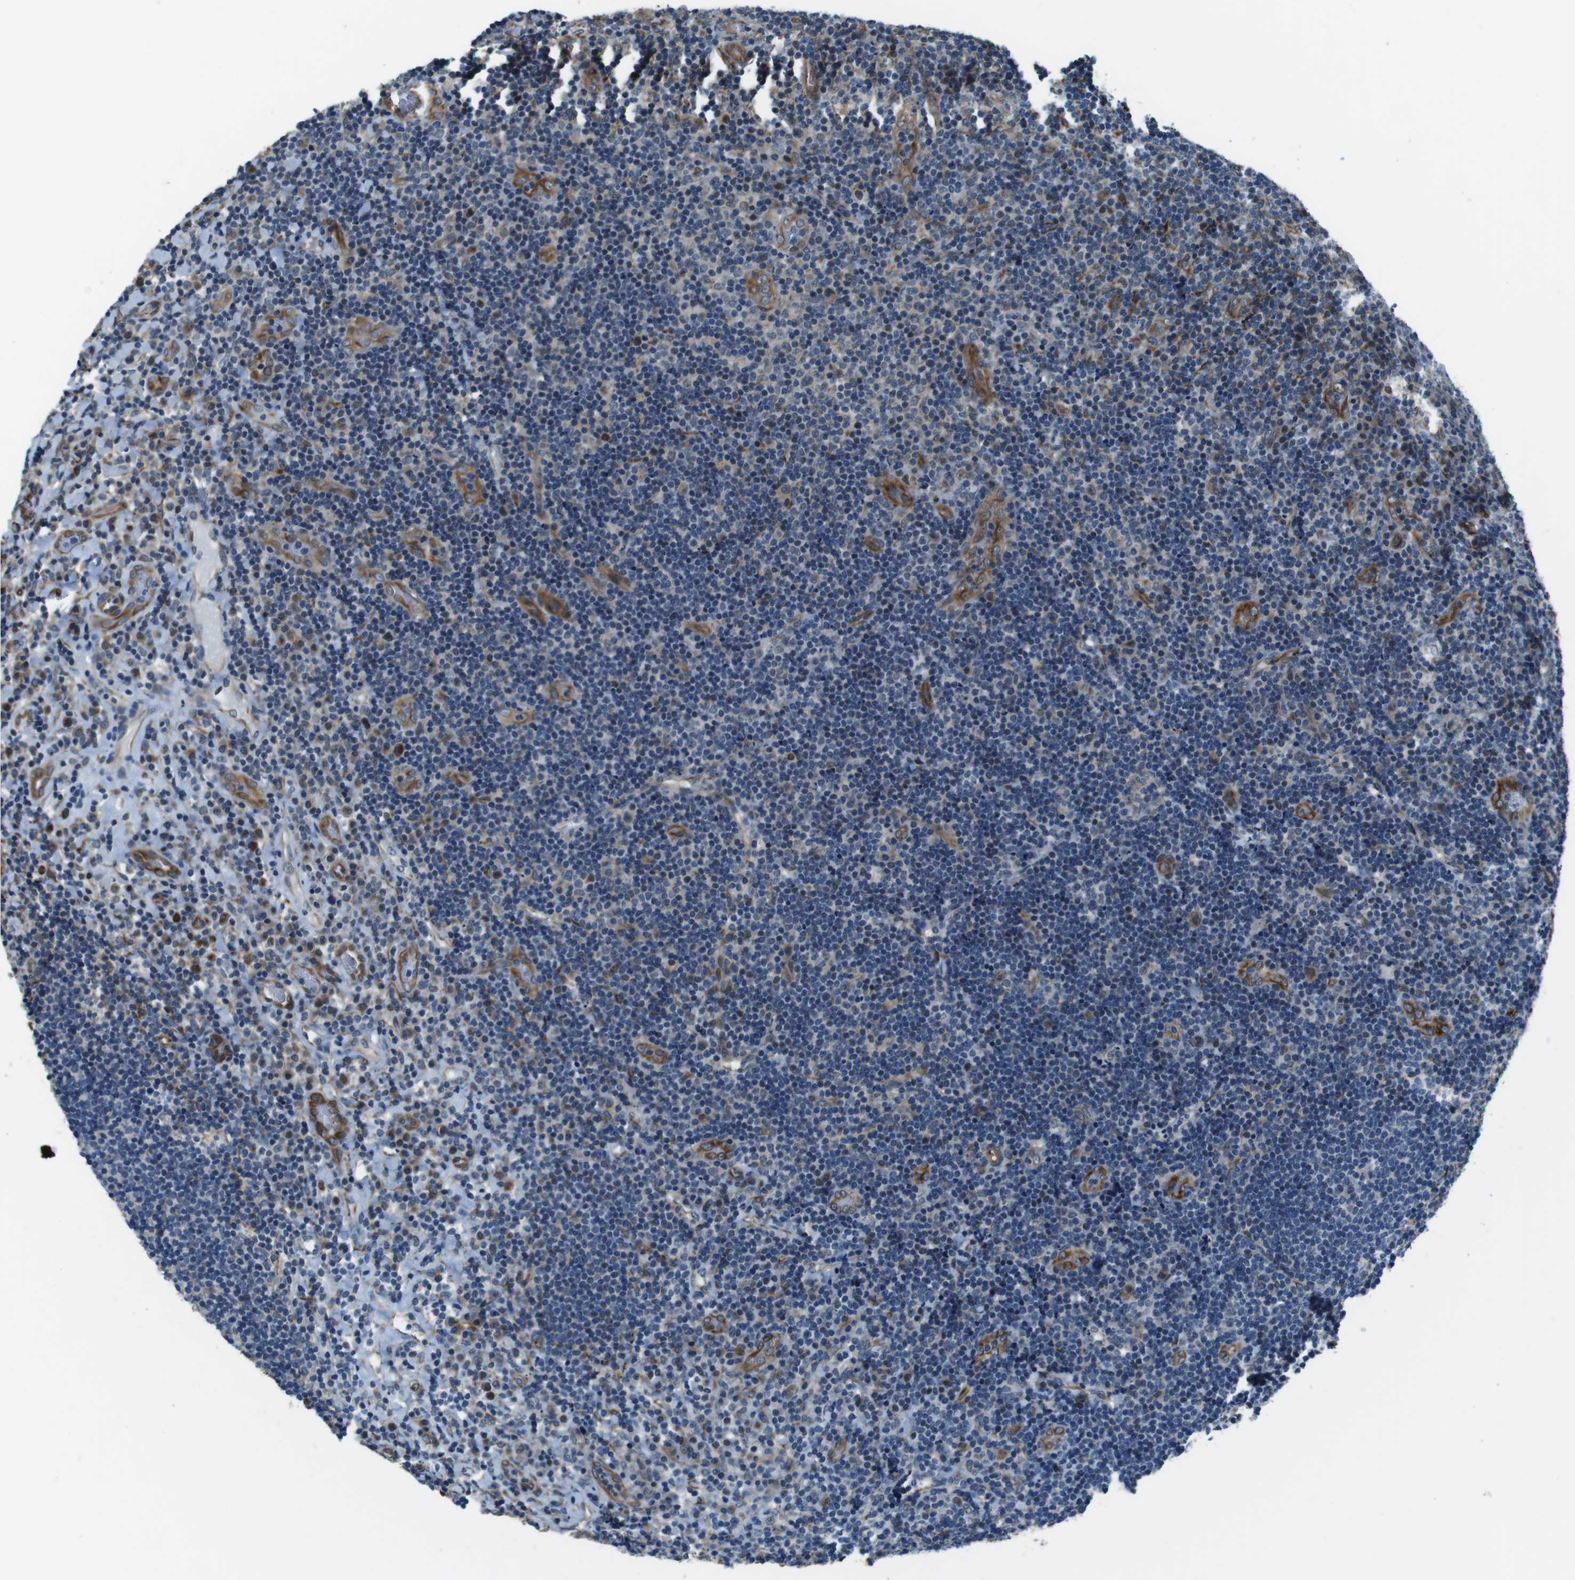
{"staining": {"intensity": "negative", "quantity": "none", "location": "none"}, "tissue": "lymphoma", "cell_type": "Tumor cells", "image_type": "cancer", "snomed": [{"axis": "morphology", "description": "Malignant lymphoma, non-Hodgkin's type, High grade"}, {"axis": "topography", "description": "Tonsil"}], "caption": "This is an immunohistochemistry (IHC) micrograph of lymphoma. There is no staining in tumor cells.", "gene": "LRRC49", "patient": {"sex": "female", "age": 36}}